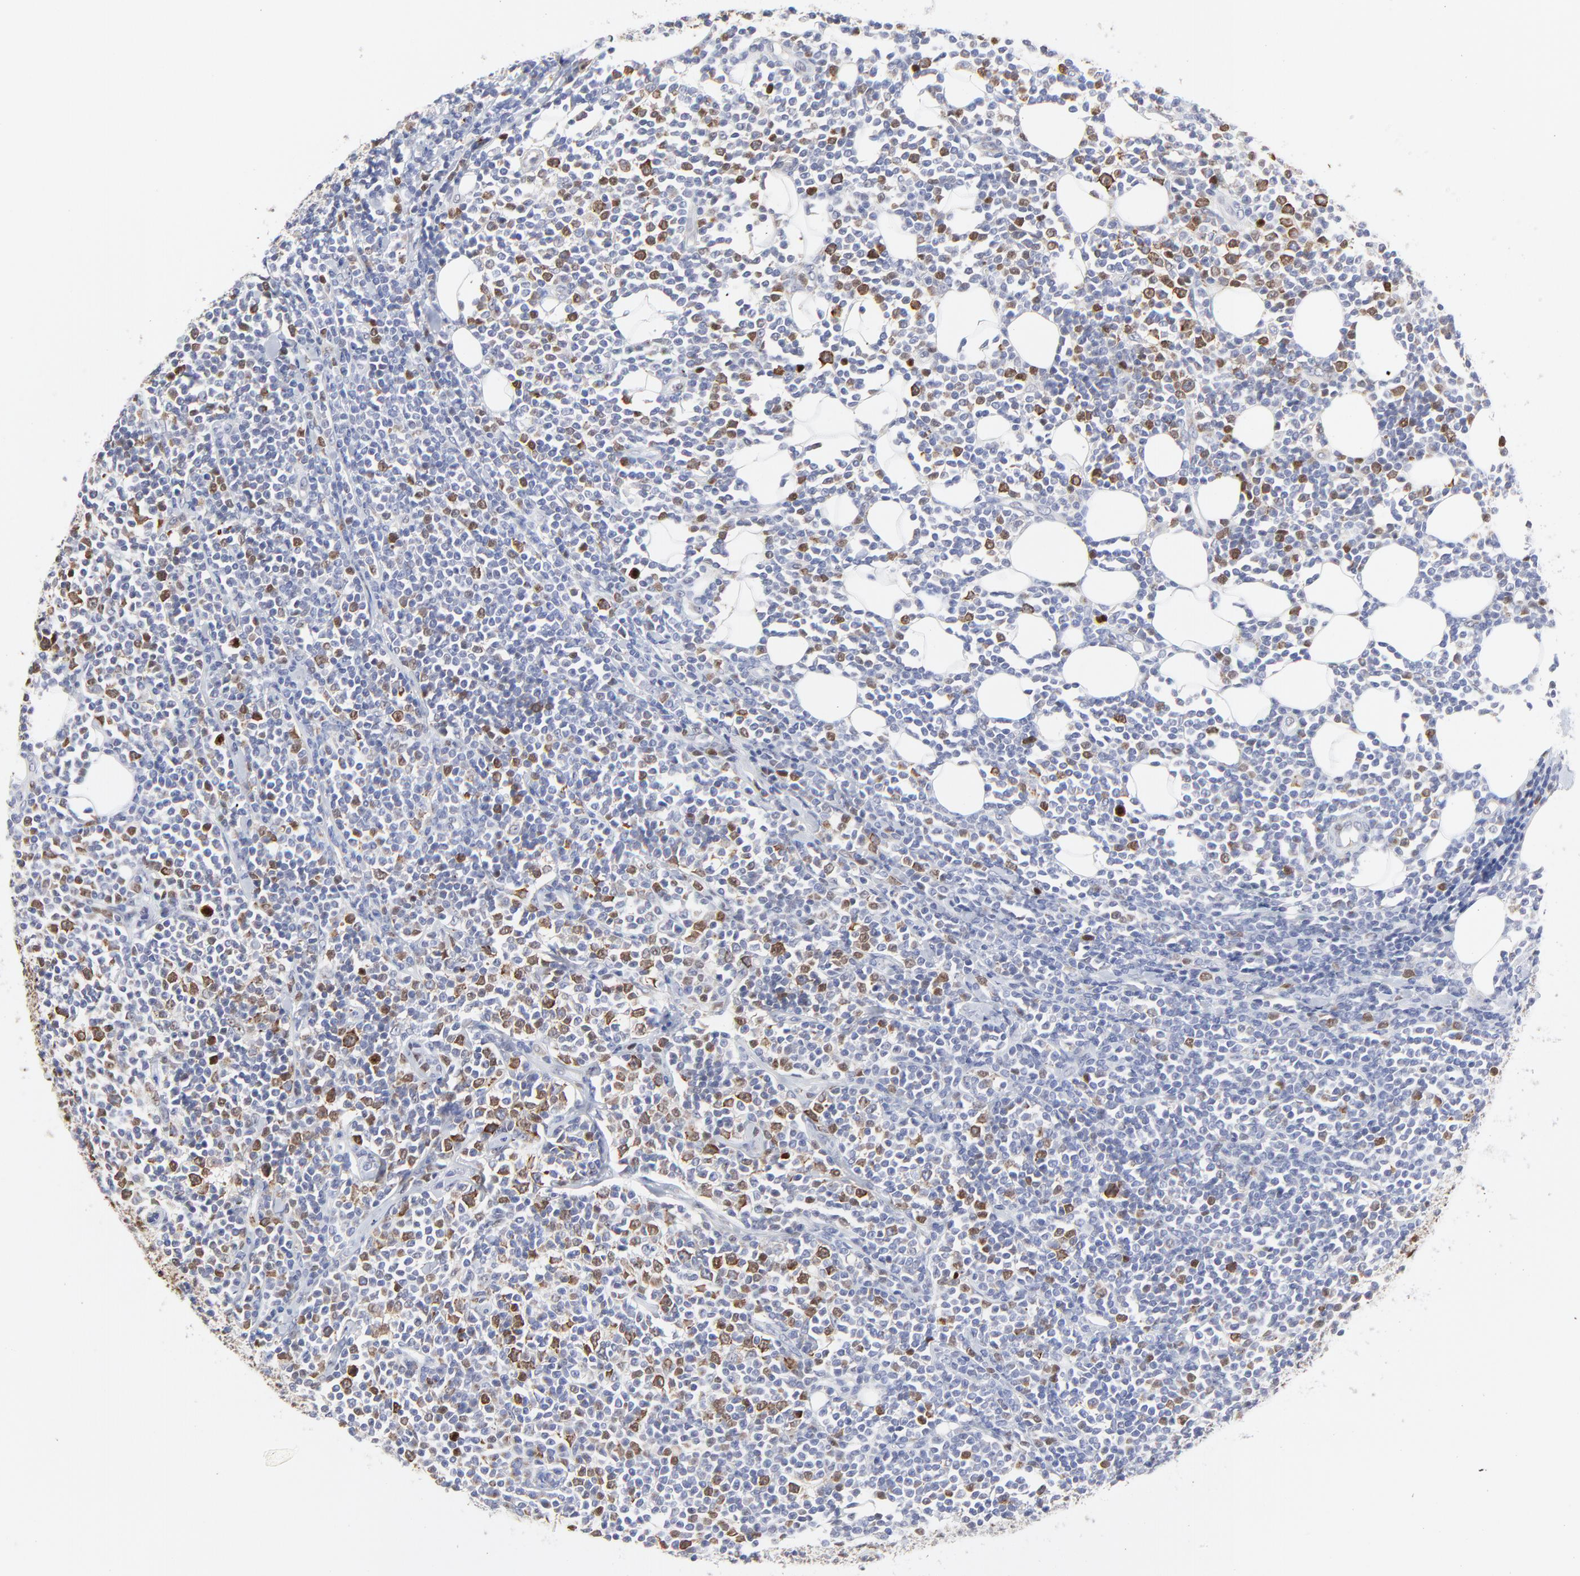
{"staining": {"intensity": "moderate", "quantity": "25%-75%", "location": "cytoplasmic/membranous"}, "tissue": "lymphoma", "cell_type": "Tumor cells", "image_type": "cancer", "snomed": [{"axis": "morphology", "description": "Malignant lymphoma, non-Hodgkin's type, Low grade"}, {"axis": "topography", "description": "Spleen"}], "caption": "The histopathology image exhibits a brown stain indicating the presence of a protein in the cytoplasmic/membranous of tumor cells in low-grade malignant lymphoma, non-Hodgkin's type.", "gene": "NCAPH", "patient": {"sex": "female", "age": 64}}